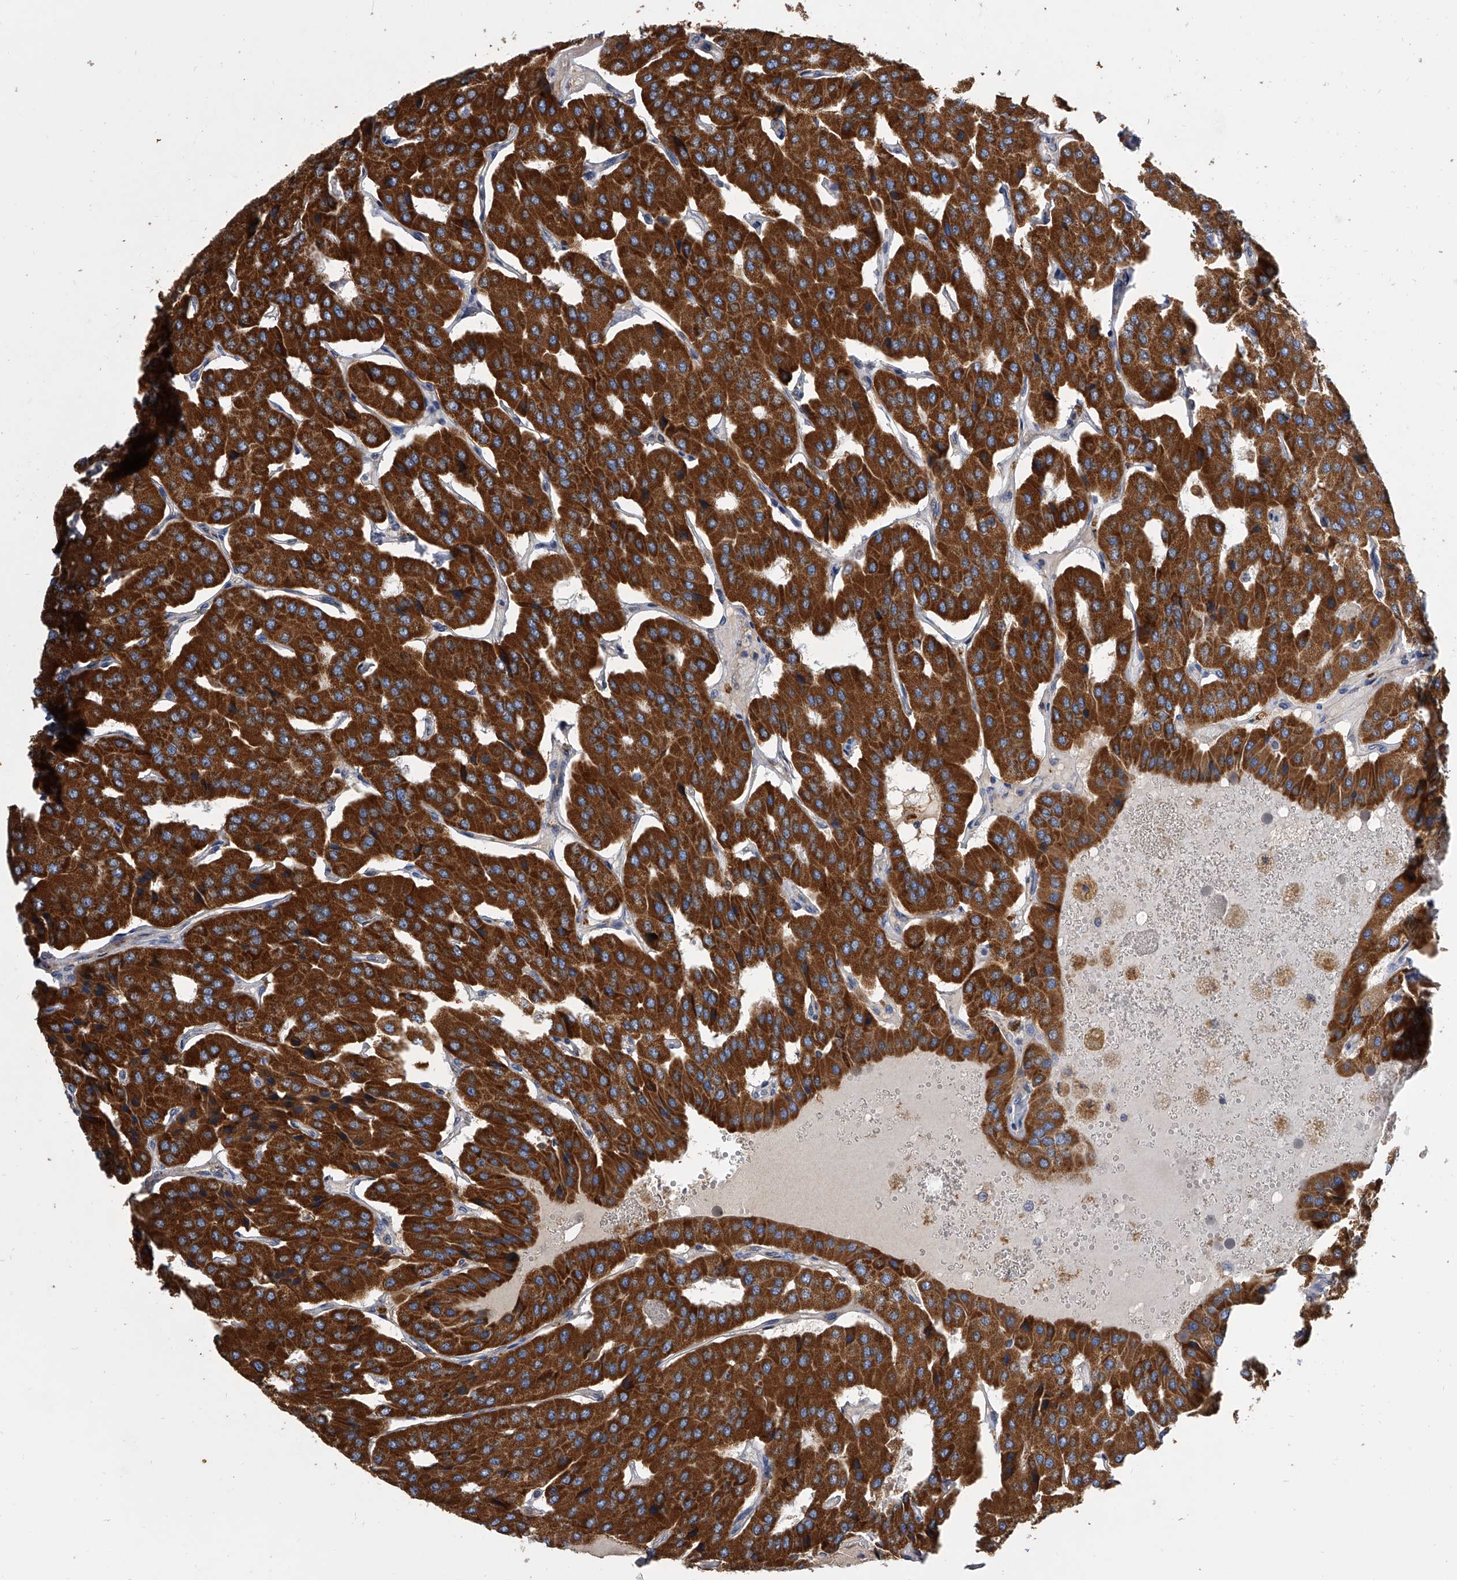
{"staining": {"intensity": "strong", "quantity": ">75%", "location": "cytoplasmic/membranous"}, "tissue": "parathyroid gland", "cell_type": "Glandular cells", "image_type": "normal", "snomed": [{"axis": "morphology", "description": "Normal tissue, NOS"}, {"axis": "morphology", "description": "Adenoma, NOS"}, {"axis": "topography", "description": "Parathyroid gland"}], "caption": "DAB immunohistochemical staining of benign human parathyroid gland reveals strong cytoplasmic/membranous protein positivity in approximately >75% of glandular cells.", "gene": "MRPL28", "patient": {"sex": "female", "age": 86}}